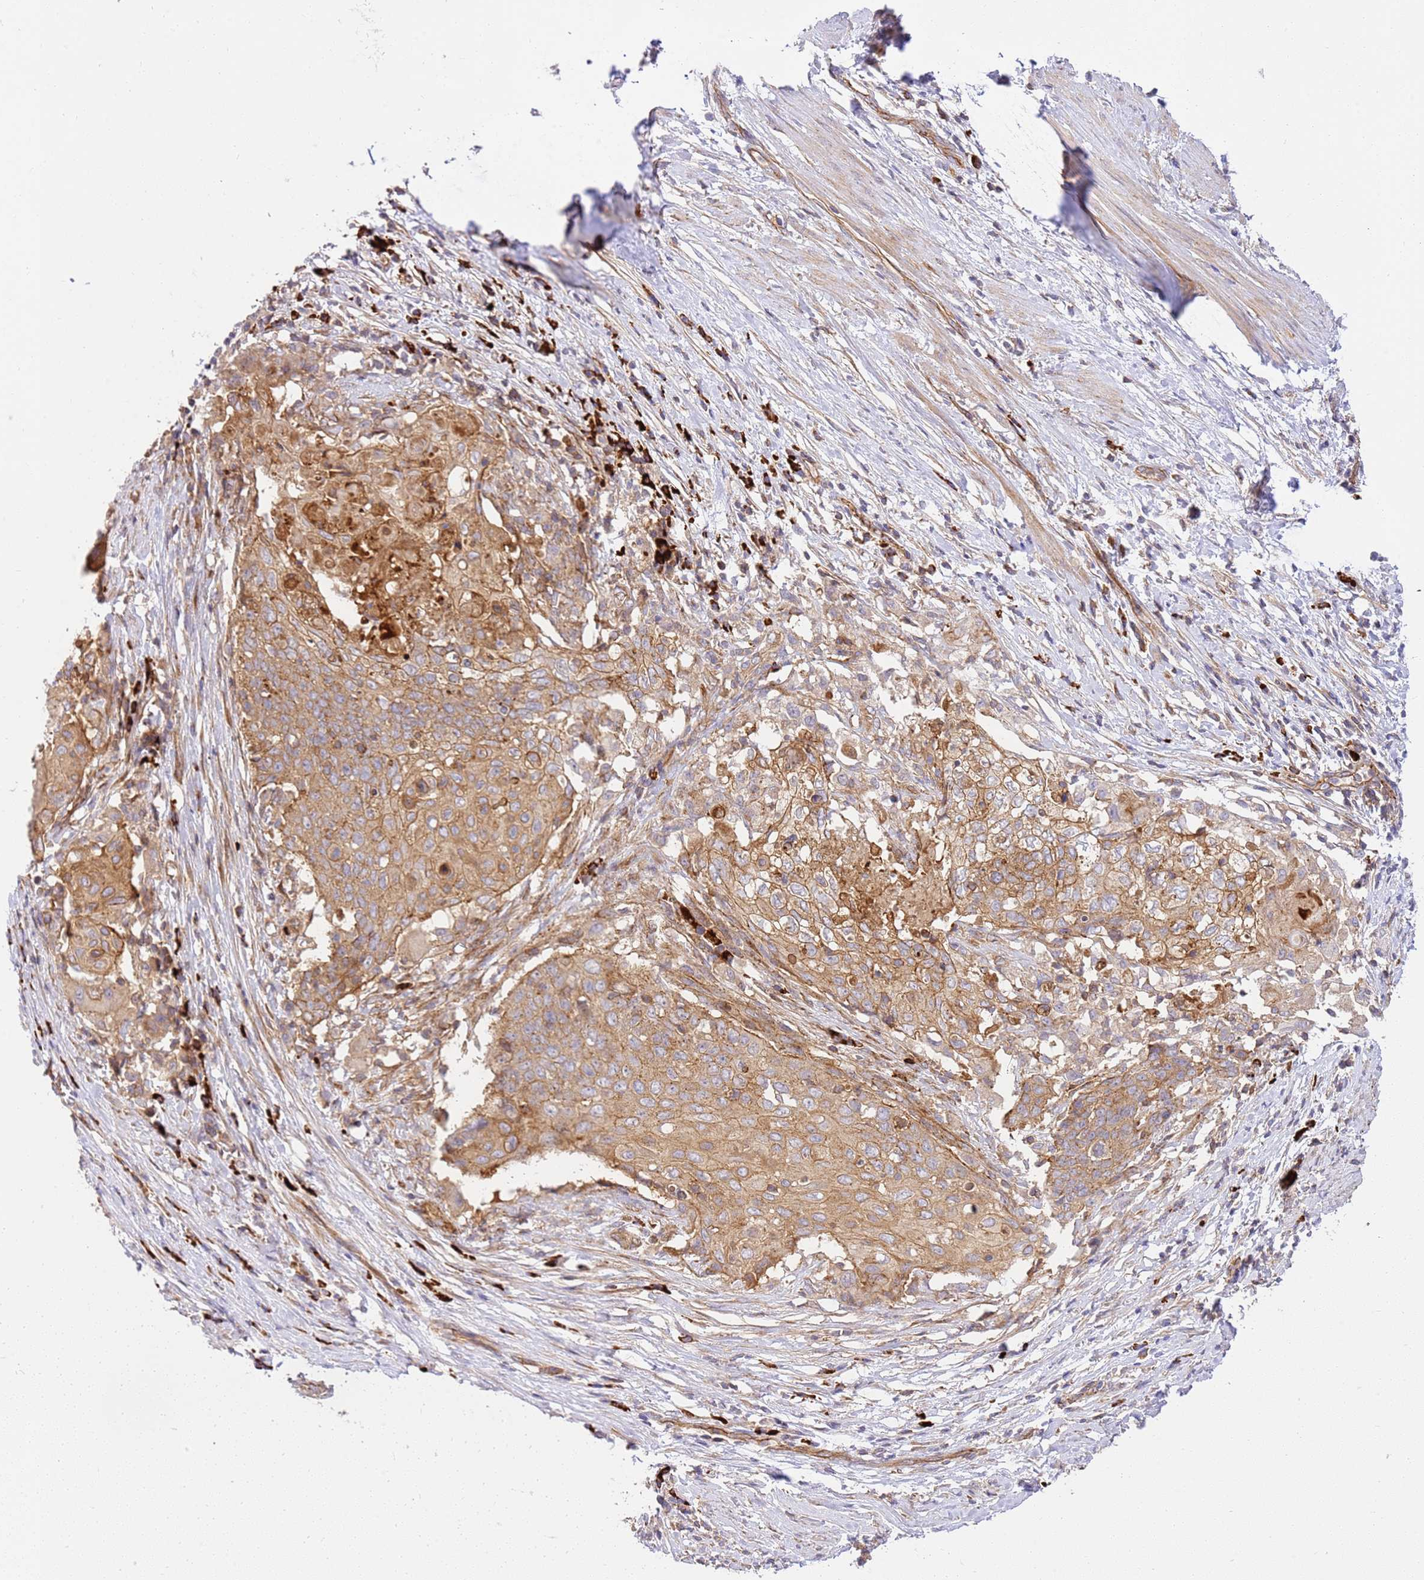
{"staining": {"intensity": "moderate", "quantity": ">75%", "location": "cytoplasmic/membranous"}, "tissue": "cervical cancer", "cell_type": "Tumor cells", "image_type": "cancer", "snomed": [{"axis": "morphology", "description": "Squamous cell carcinoma, NOS"}, {"axis": "topography", "description": "Cervix"}], "caption": "The micrograph reveals staining of cervical cancer (squamous cell carcinoma), revealing moderate cytoplasmic/membranous protein staining (brown color) within tumor cells.", "gene": "EFCAB8", "patient": {"sex": "female", "age": 39}}